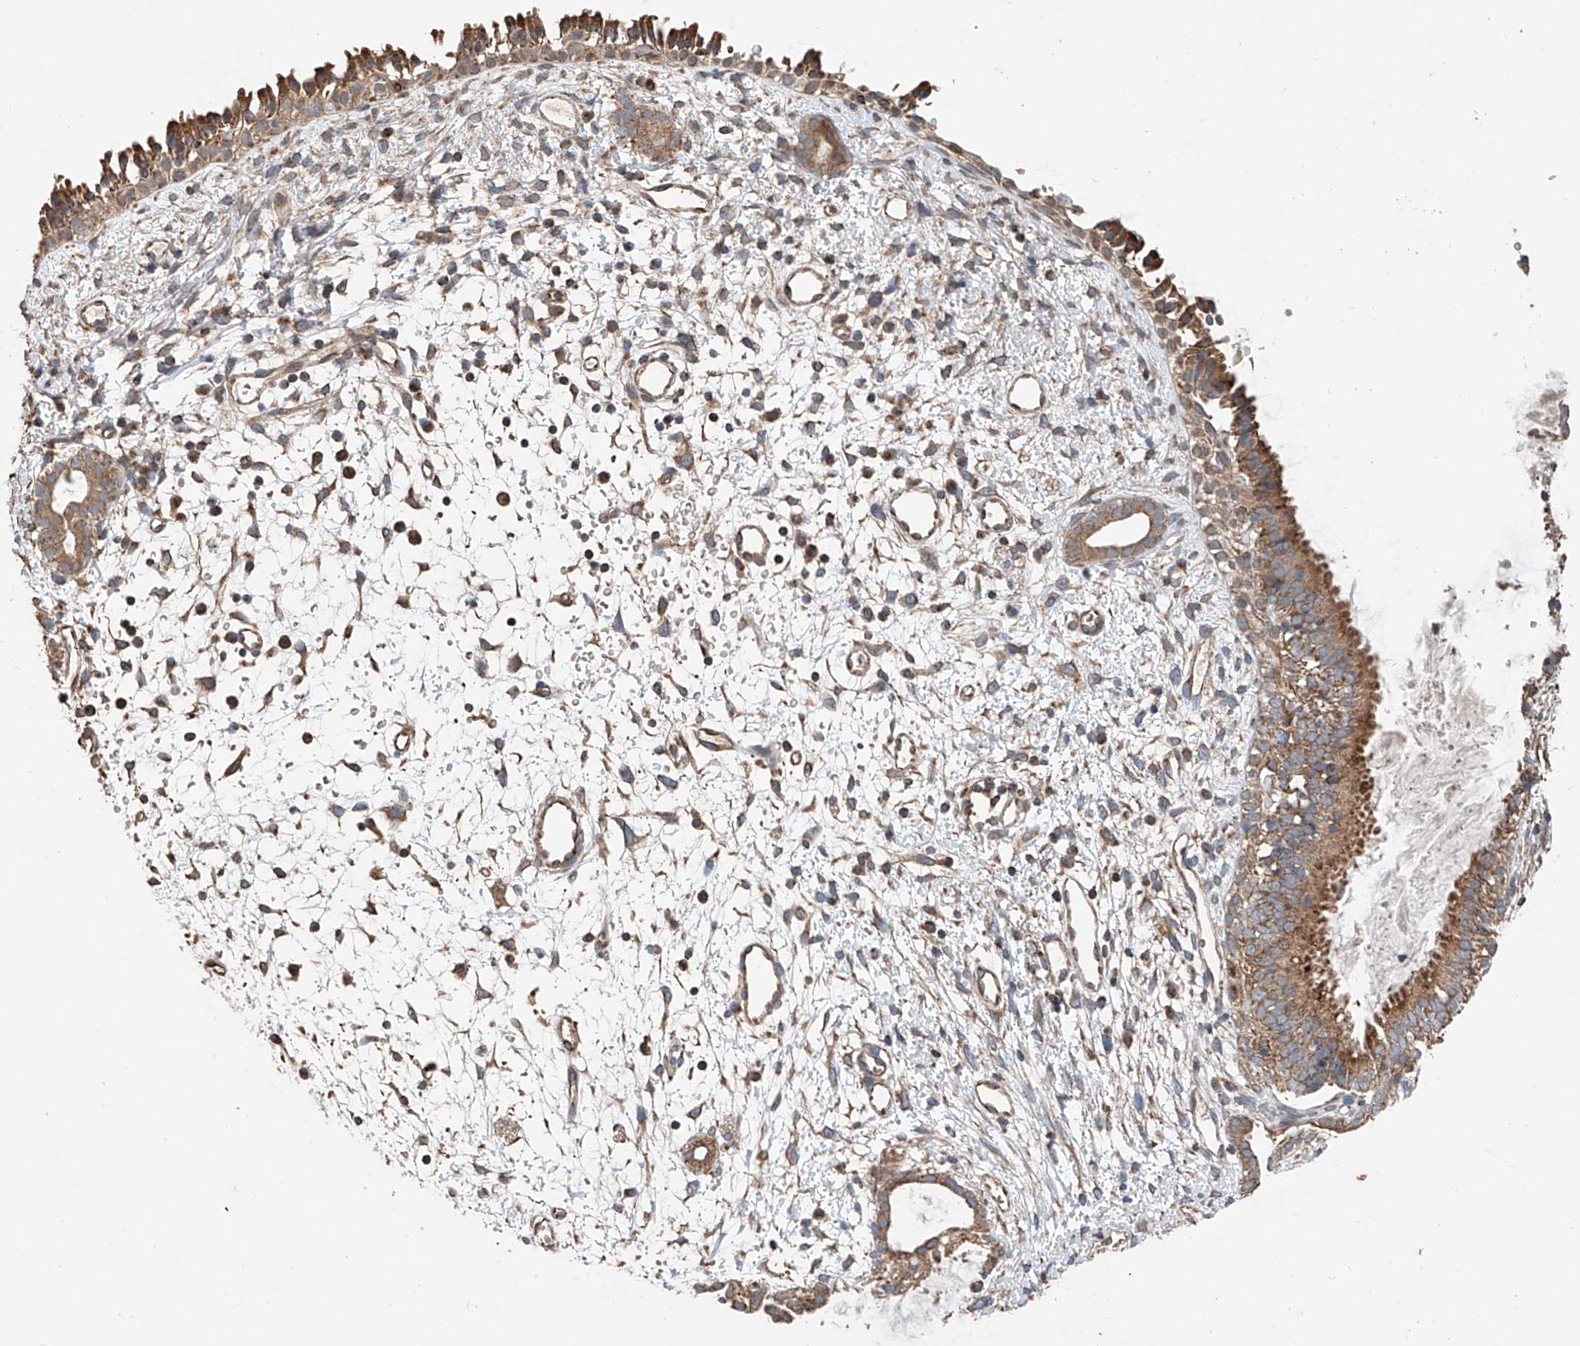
{"staining": {"intensity": "strong", "quantity": ">75%", "location": "cytoplasmic/membranous"}, "tissue": "nasopharynx", "cell_type": "Respiratory epithelial cells", "image_type": "normal", "snomed": [{"axis": "morphology", "description": "Normal tissue, NOS"}, {"axis": "topography", "description": "Nasopharynx"}], "caption": "Immunohistochemical staining of benign nasopharynx displays strong cytoplasmic/membranous protein expression in approximately >75% of respiratory epithelial cells. Nuclei are stained in blue.", "gene": "AP4B1", "patient": {"sex": "male", "age": 22}}